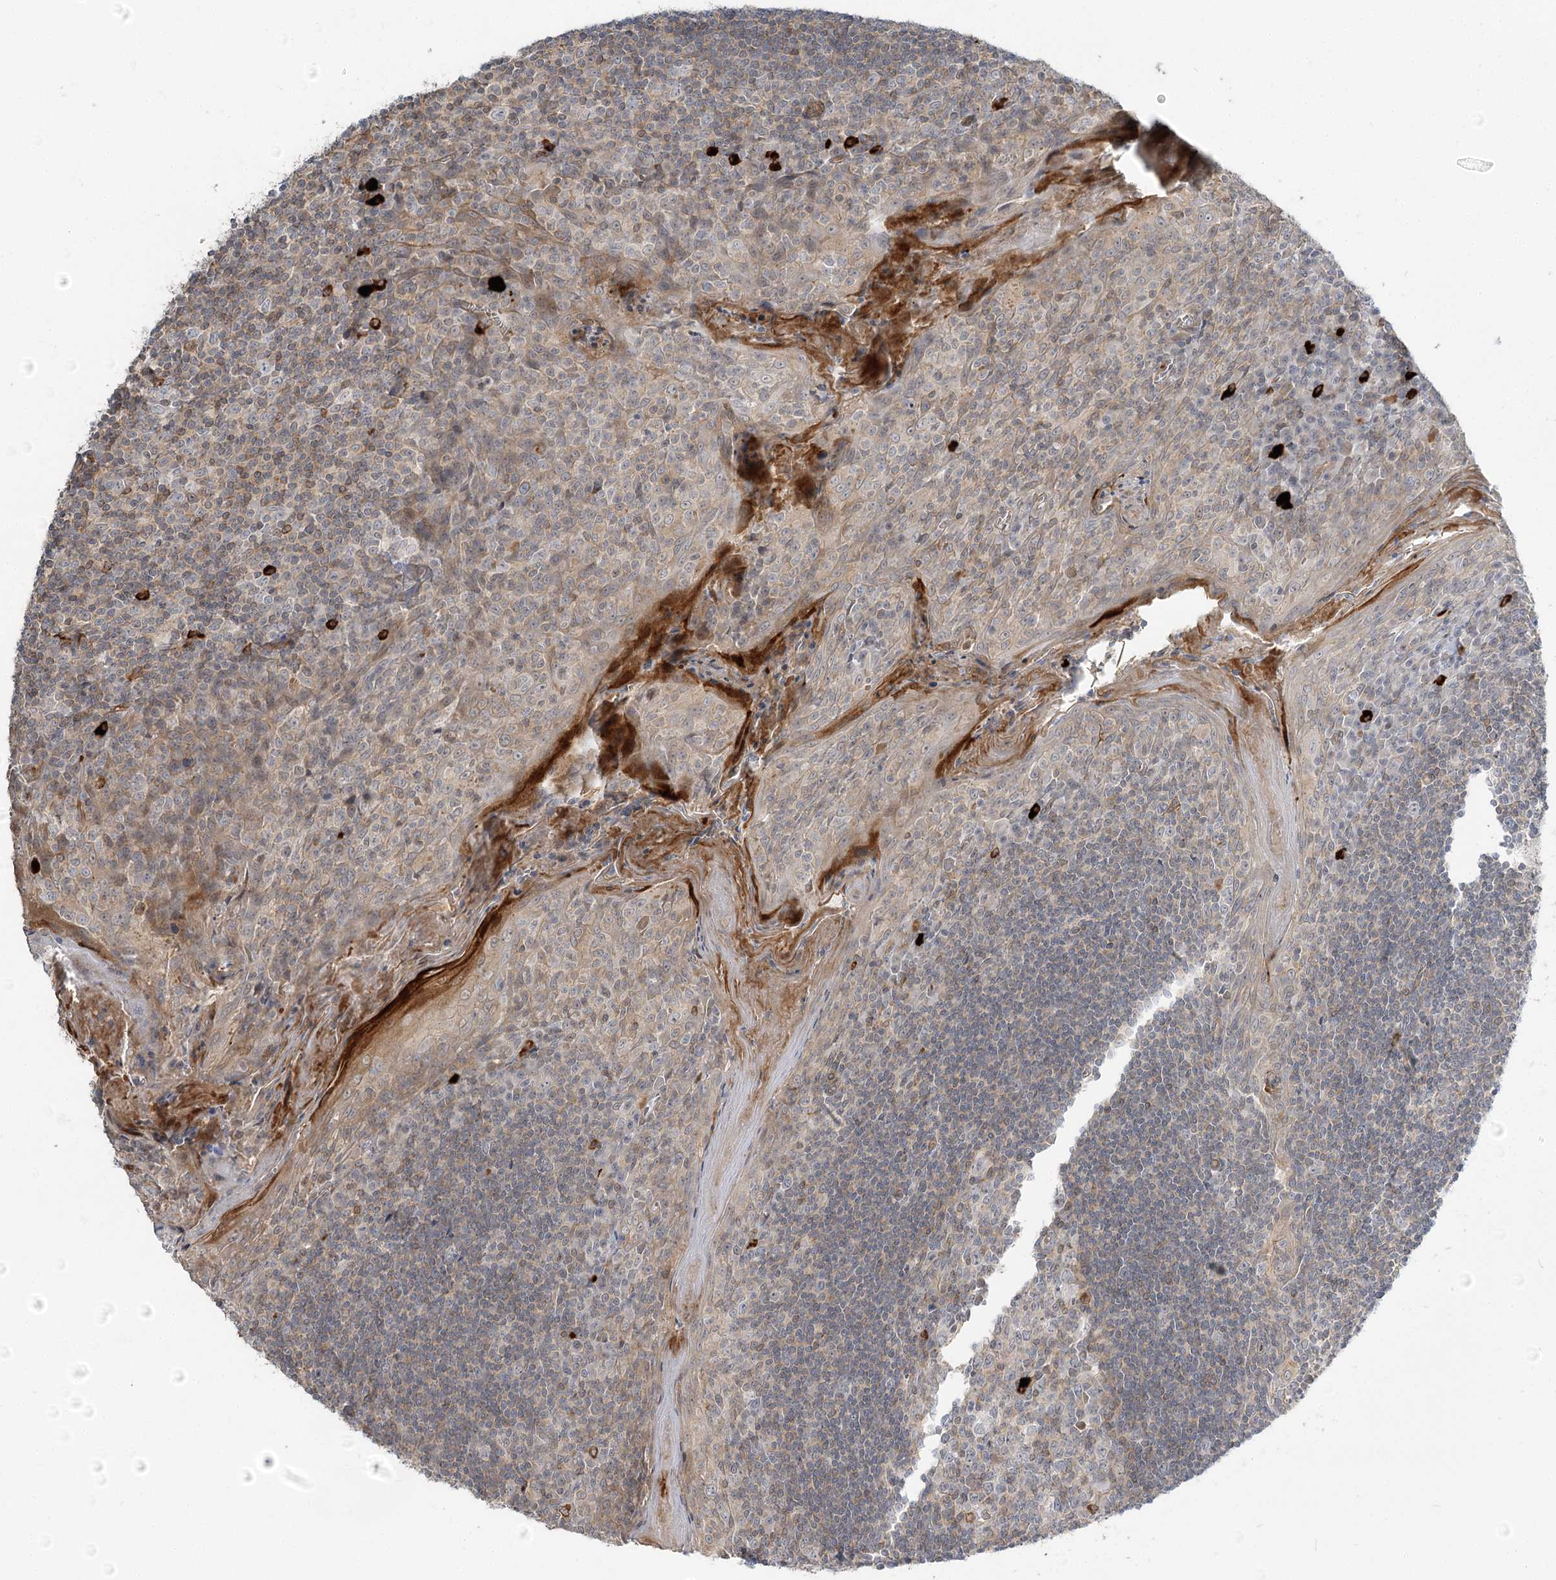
{"staining": {"intensity": "negative", "quantity": "none", "location": "none"}, "tissue": "tonsil", "cell_type": "Germinal center cells", "image_type": "normal", "snomed": [{"axis": "morphology", "description": "Normal tissue, NOS"}, {"axis": "topography", "description": "Tonsil"}], "caption": "Image shows no protein expression in germinal center cells of normal tonsil.", "gene": "GUCY2C", "patient": {"sex": "male", "age": 27}}